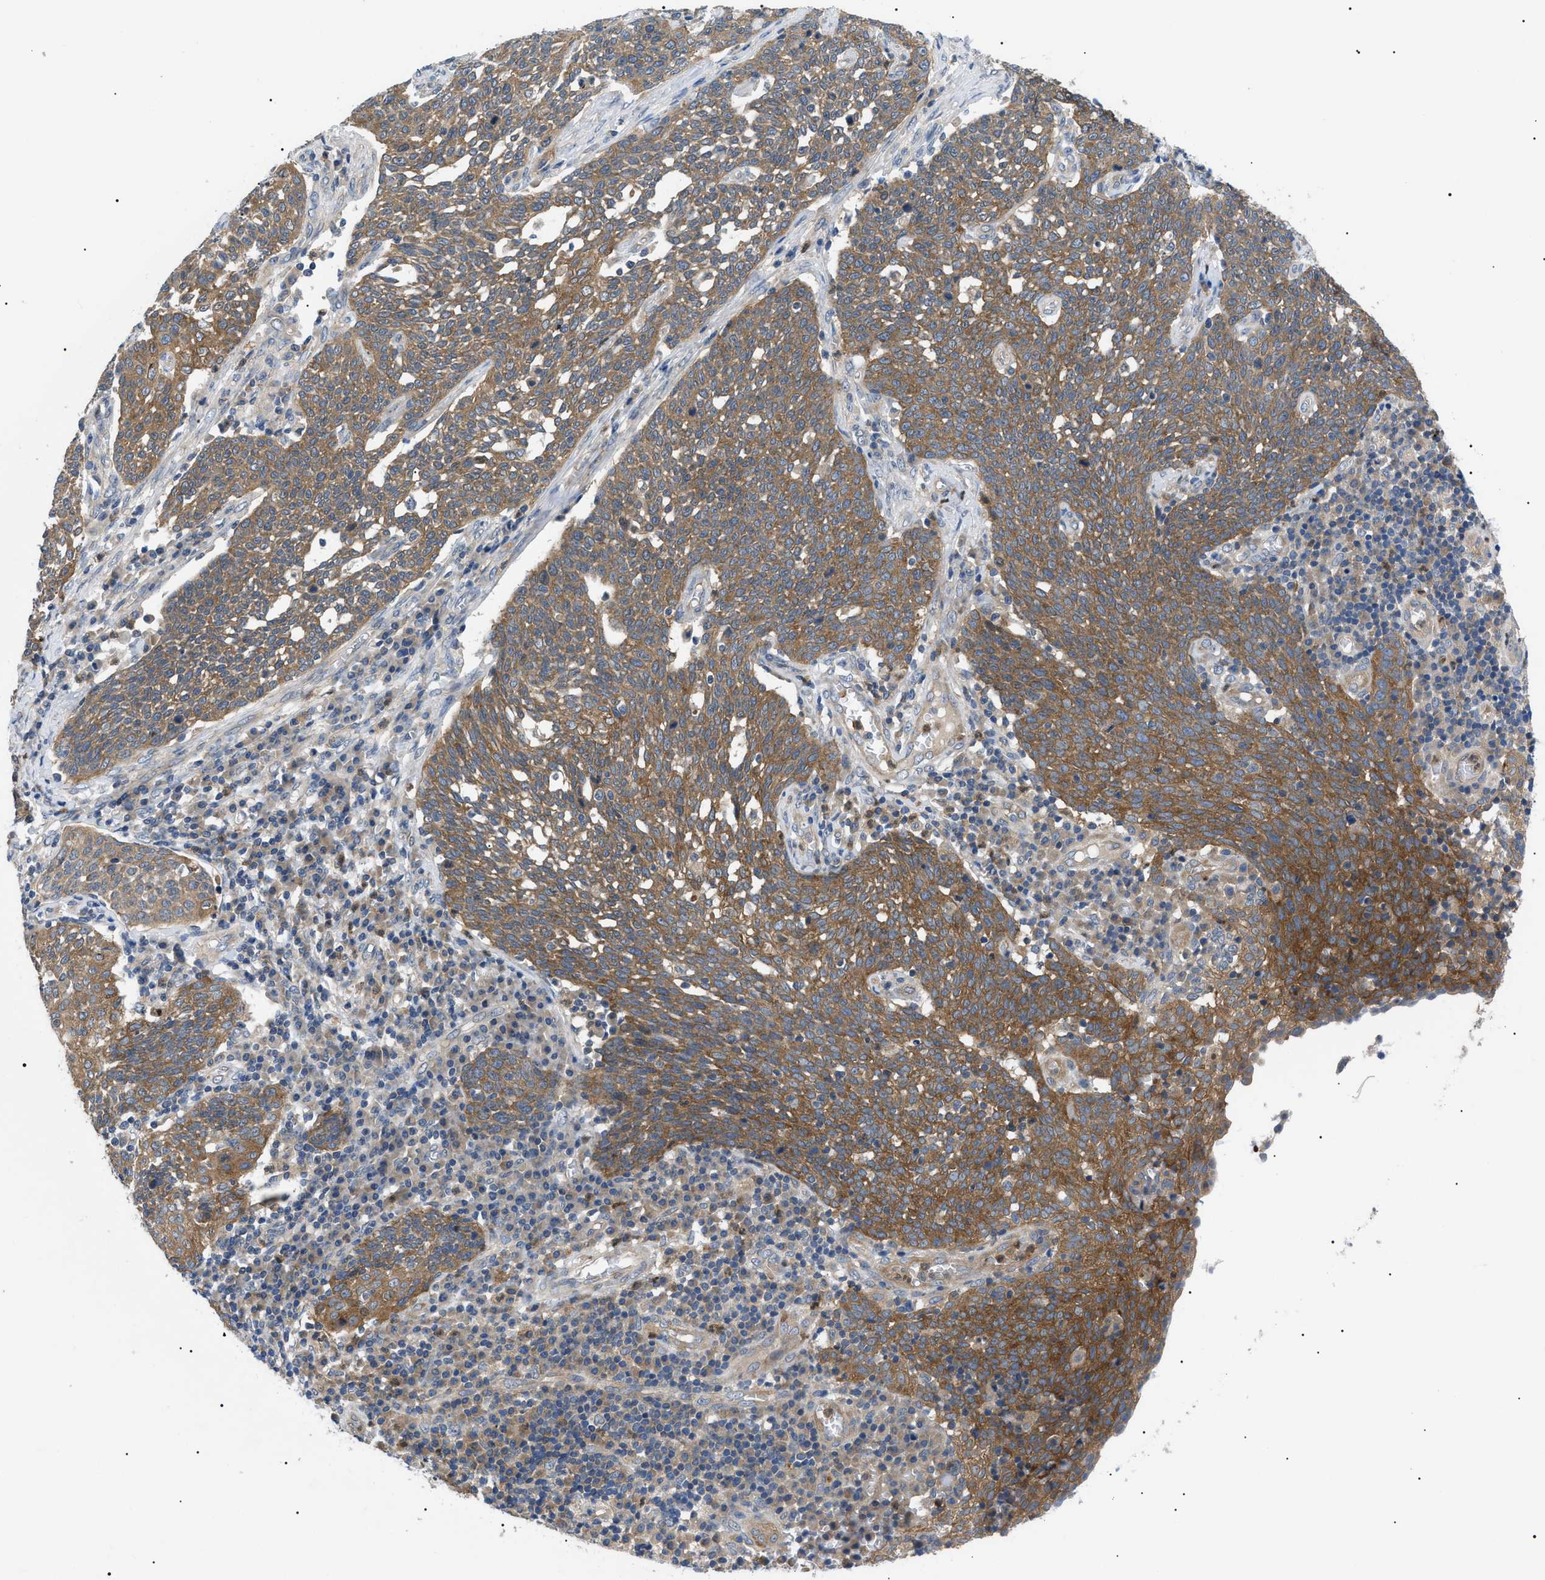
{"staining": {"intensity": "moderate", "quantity": ">75%", "location": "cytoplasmic/membranous"}, "tissue": "cervical cancer", "cell_type": "Tumor cells", "image_type": "cancer", "snomed": [{"axis": "morphology", "description": "Squamous cell carcinoma, NOS"}, {"axis": "topography", "description": "Cervix"}], "caption": "Cervical cancer (squamous cell carcinoma) stained with a brown dye shows moderate cytoplasmic/membranous positive expression in about >75% of tumor cells.", "gene": "RIPK1", "patient": {"sex": "female", "age": 34}}